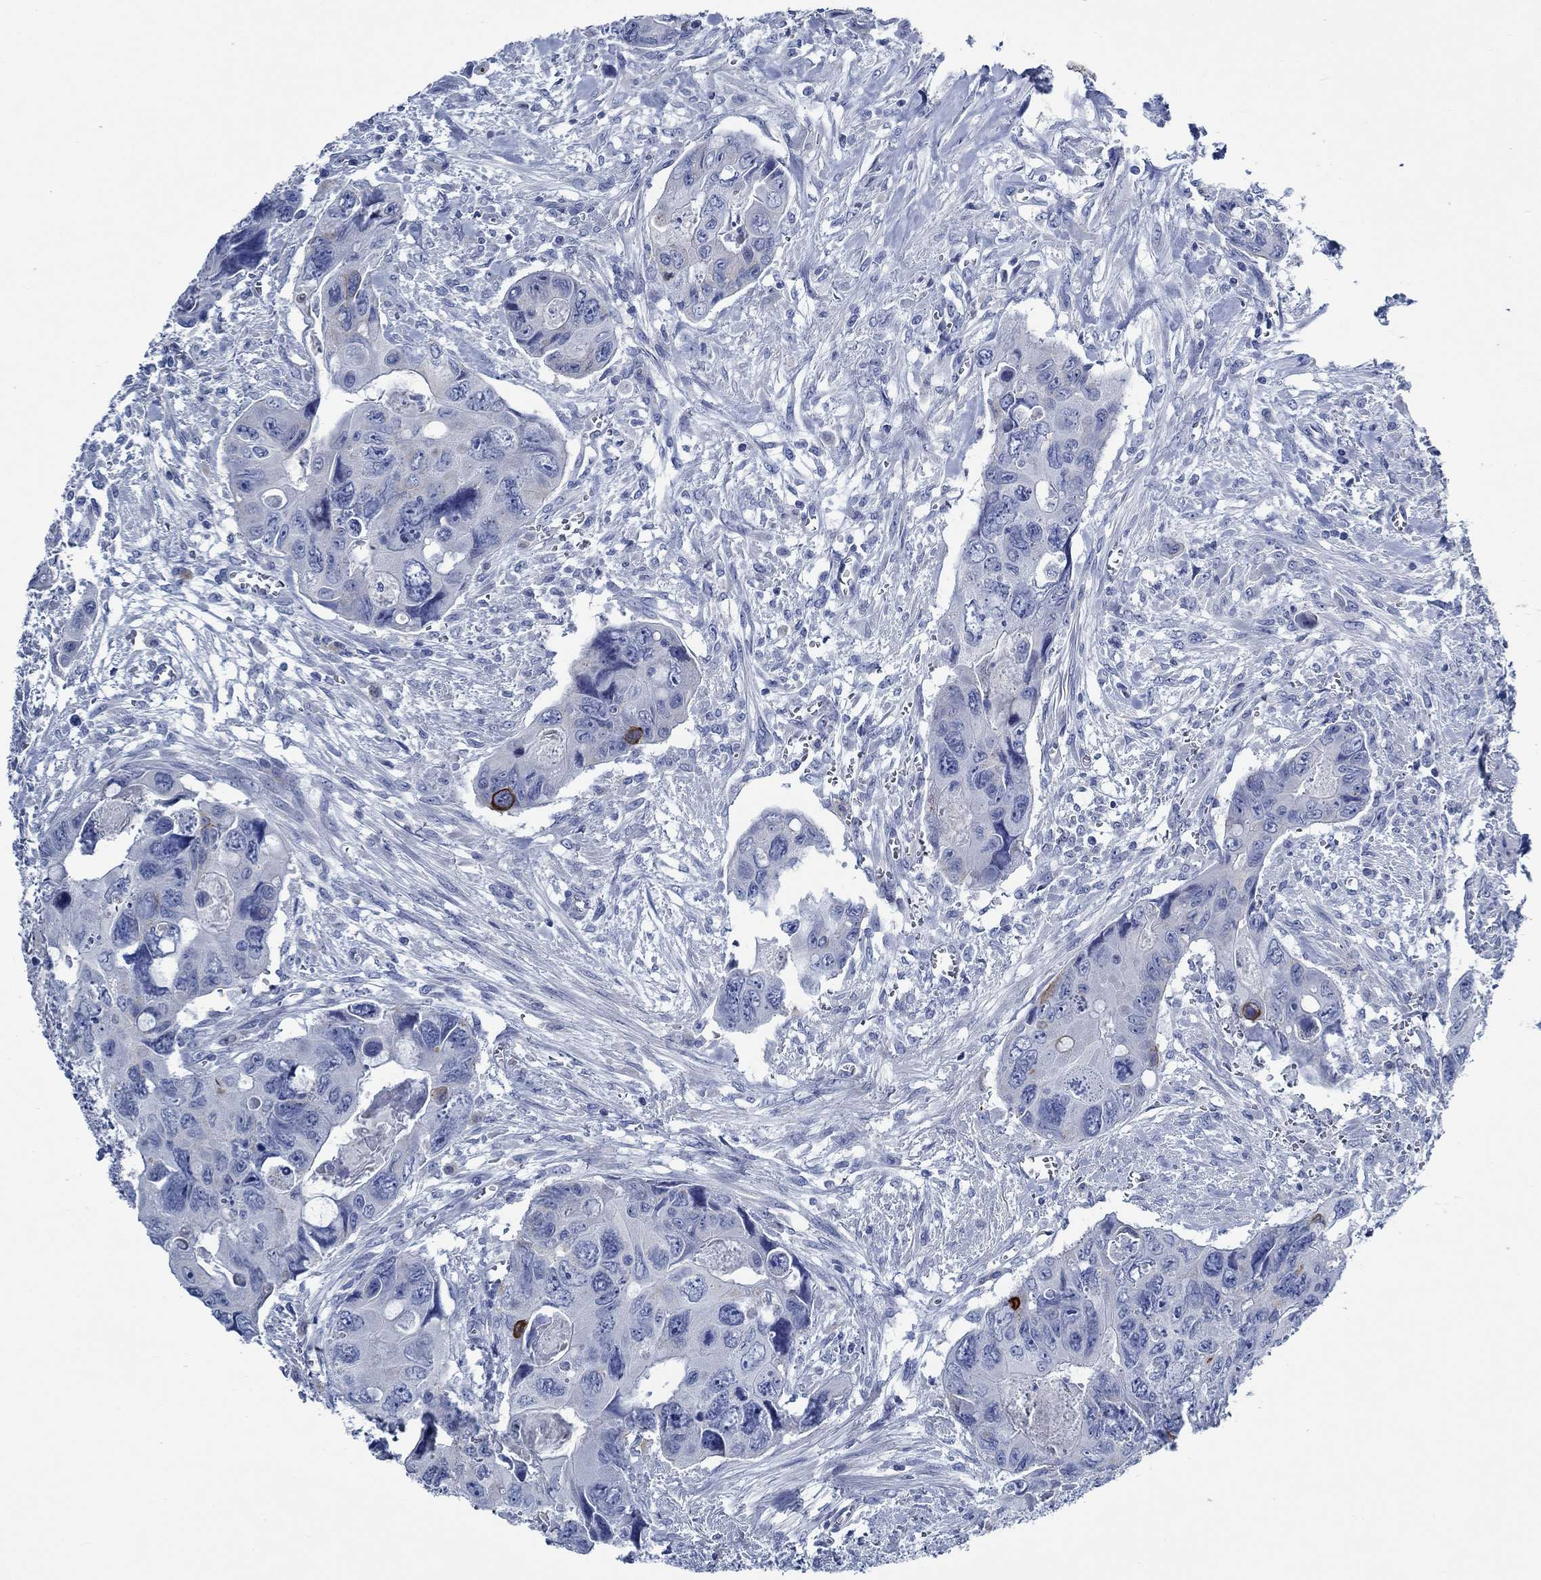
{"staining": {"intensity": "negative", "quantity": "none", "location": "none"}, "tissue": "colorectal cancer", "cell_type": "Tumor cells", "image_type": "cancer", "snomed": [{"axis": "morphology", "description": "Adenocarcinoma, NOS"}, {"axis": "topography", "description": "Rectum"}], "caption": "This is an immunohistochemistry histopathology image of human colorectal cancer. There is no positivity in tumor cells.", "gene": "SVEP1", "patient": {"sex": "male", "age": 62}}